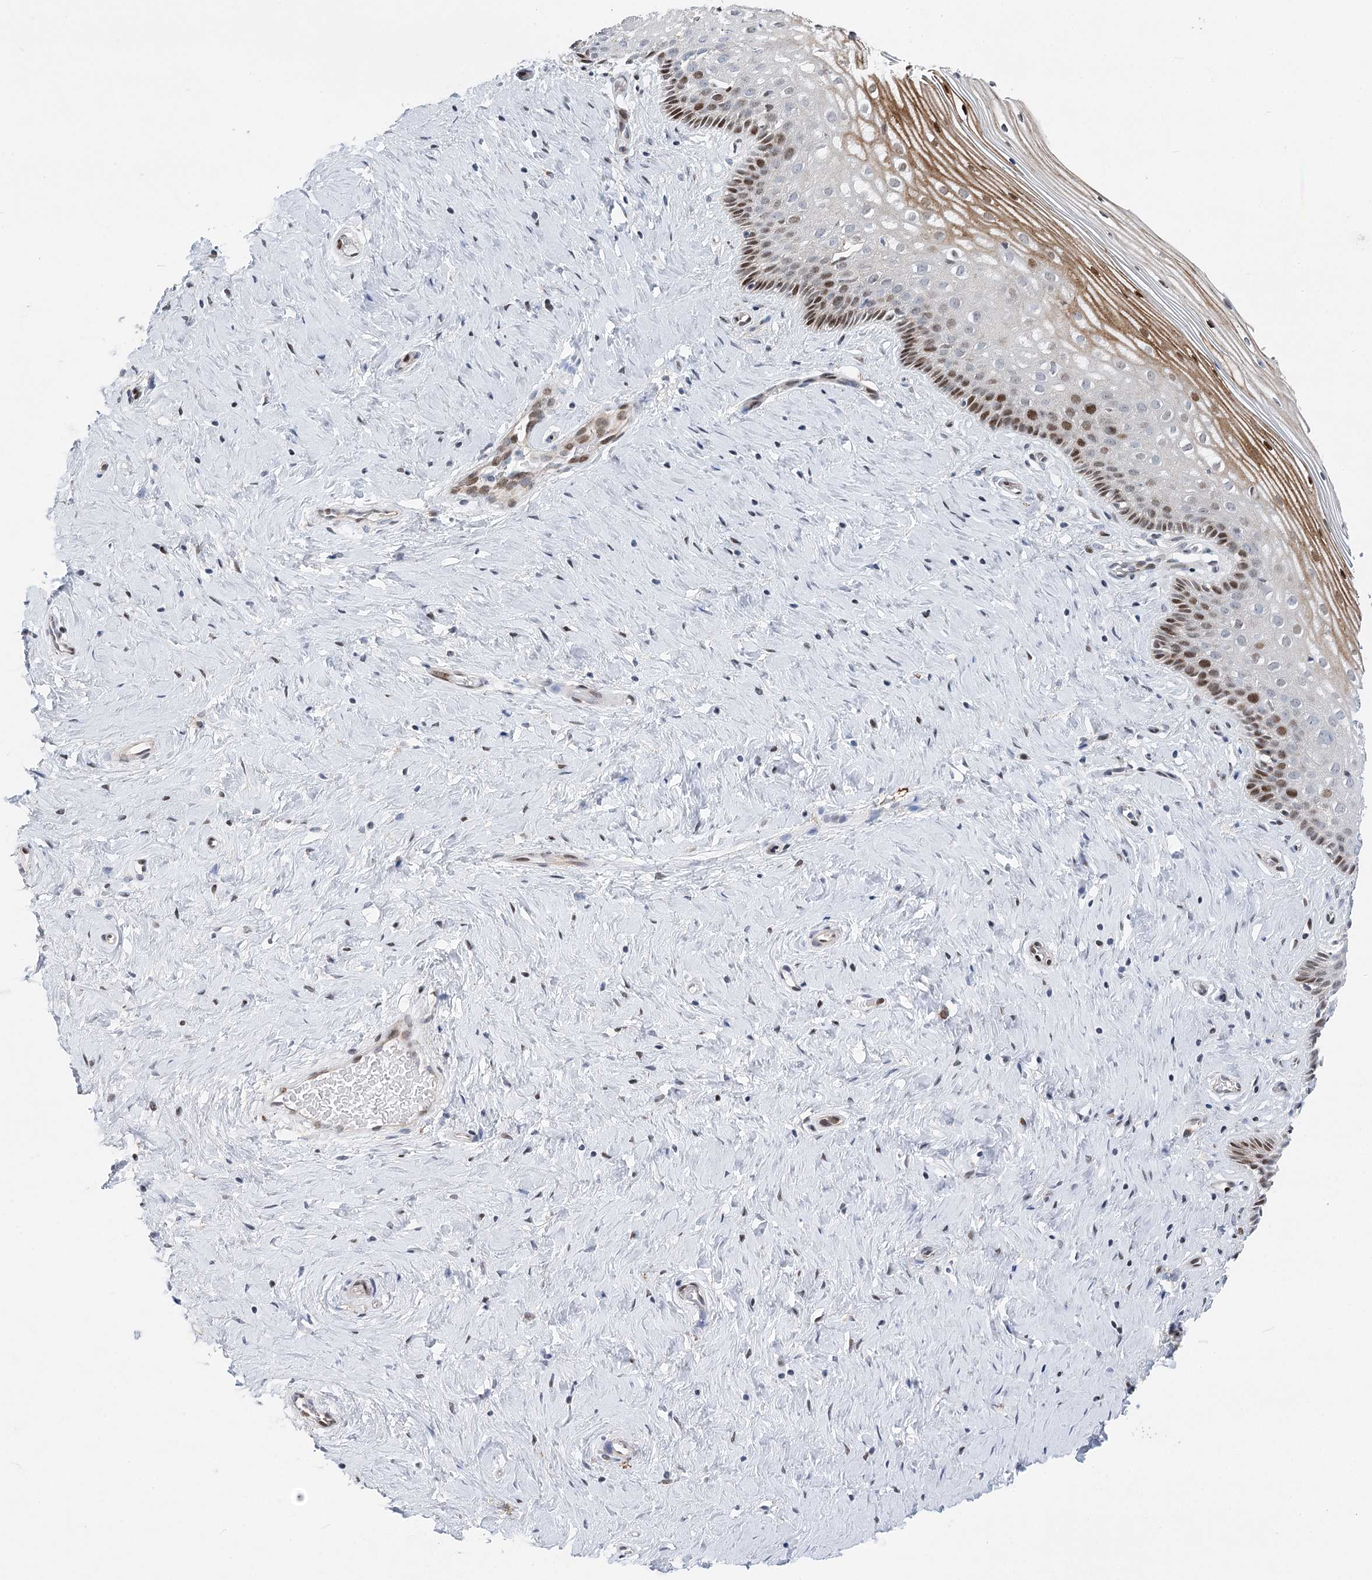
{"staining": {"intensity": "moderate", "quantity": ">75%", "location": "nuclear"}, "tissue": "cervix", "cell_type": "Glandular cells", "image_type": "normal", "snomed": [{"axis": "morphology", "description": "Normal tissue, NOS"}, {"axis": "topography", "description": "Cervix"}], "caption": "Immunohistochemical staining of benign cervix displays moderate nuclear protein positivity in approximately >75% of glandular cells.", "gene": "CAMTA1", "patient": {"sex": "female", "age": 33}}